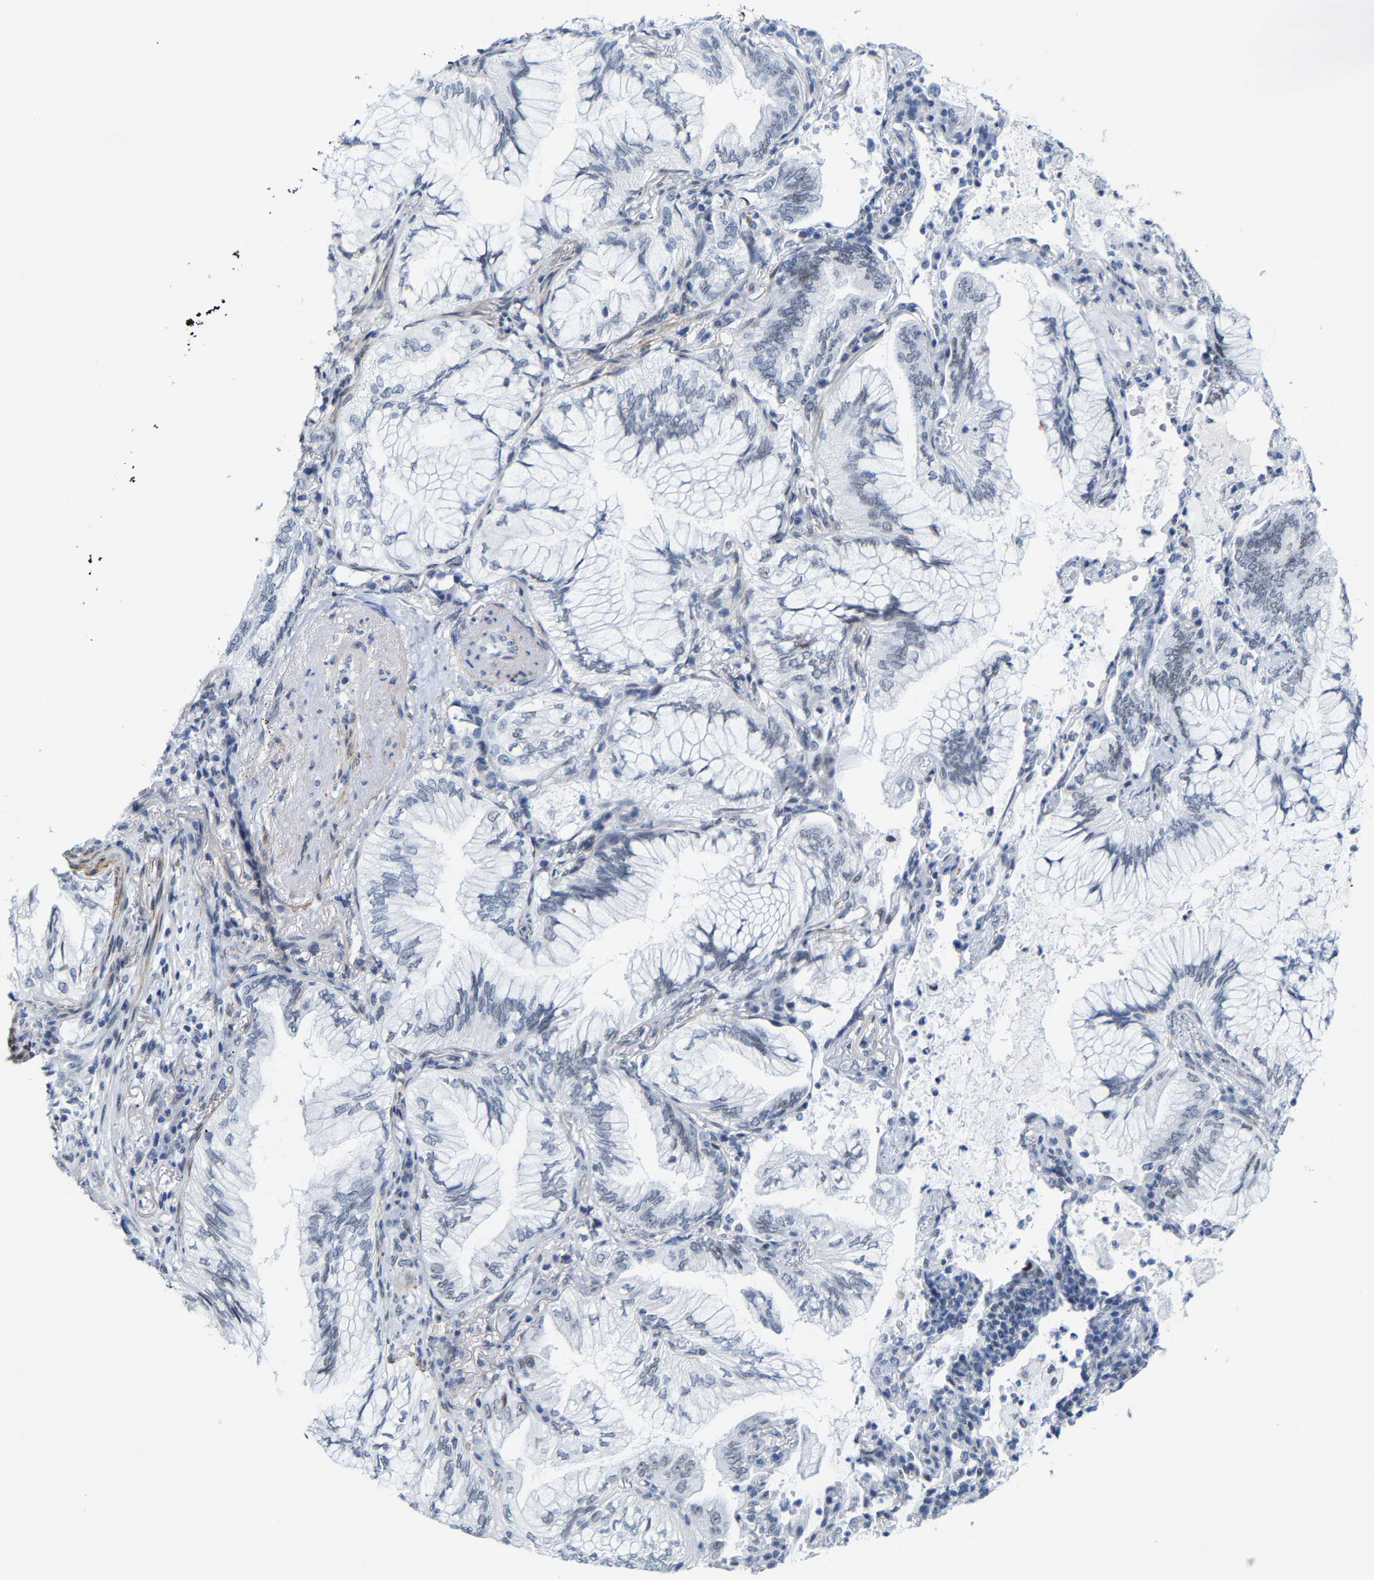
{"staining": {"intensity": "negative", "quantity": "none", "location": "none"}, "tissue": "lung cancer", "cell_type": "Tumor cells", "image_type": "cancer", "snomed": [{"axis": "morphology", "description": "Adenocarcinoma, NOS"}, {"axis": "topography", "description": "Lung"}], "caption": "This is a histopathology image of IHC staining of lung cancer (adenocarcinoma), which shows no expression in tumor cells.", "gene": "FAM180A", "patient": {"sex": "female", "age": 70}}